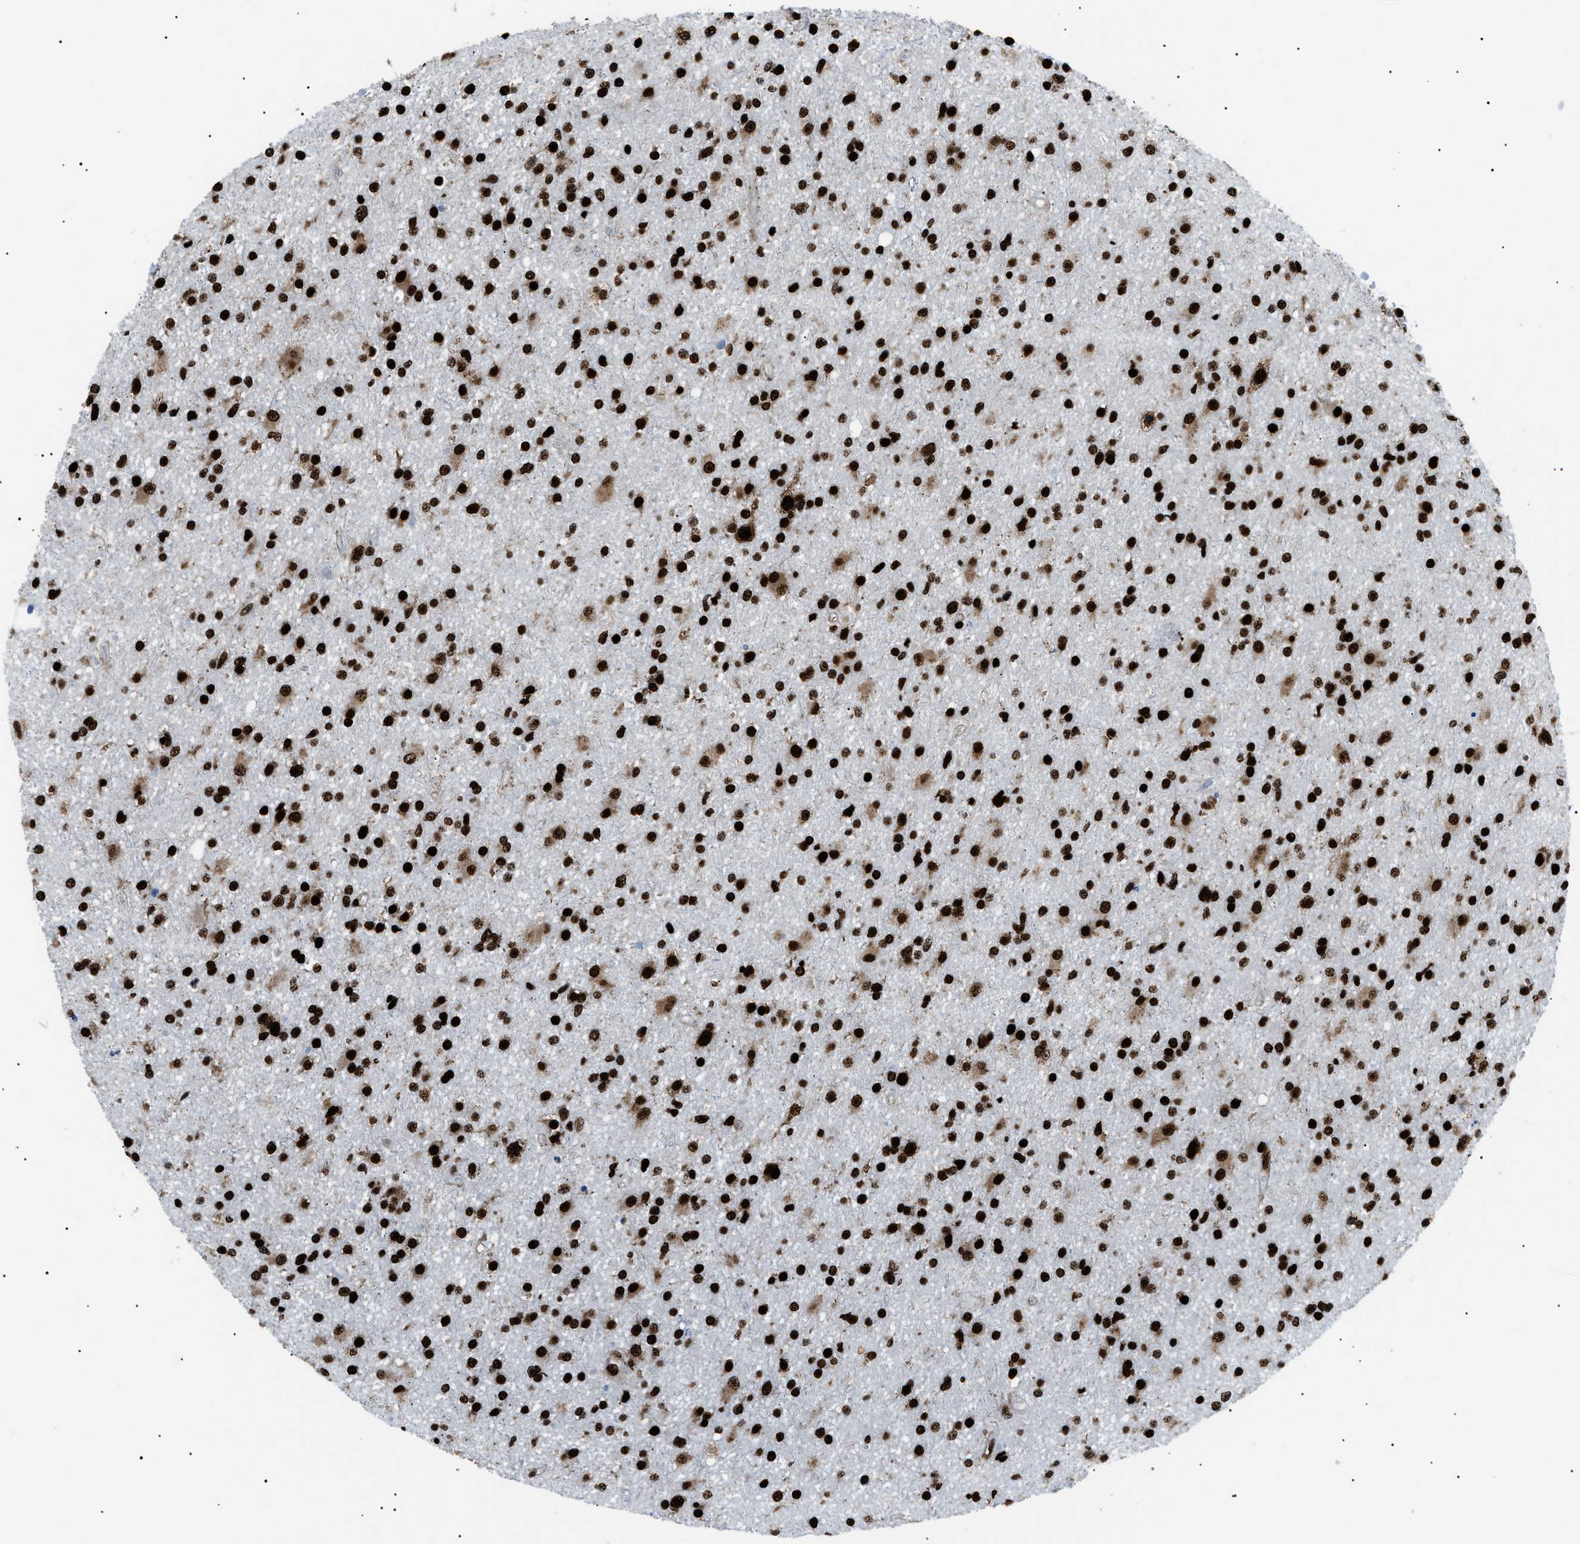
{"staining": {"intensity": "strong", "quantity": ">75%", "location": "nuclear"}, "tissue": "glioma", "cell_type": "Tumor cells", "image_type": "cancer", "snomed": [{"axis": "morphology", "description": "Glioma, malignant, High grade"}, {"axis": "topography", "description": "Brain"}], "caption": "The micrograph displays immunohistochemical staining of malignant glioma (high-grade). There is strong nuclear staining is present in about >75% of tumor cells.", "gene": "HNRNPK", "patient": {"sex": "male", "age": 33}}